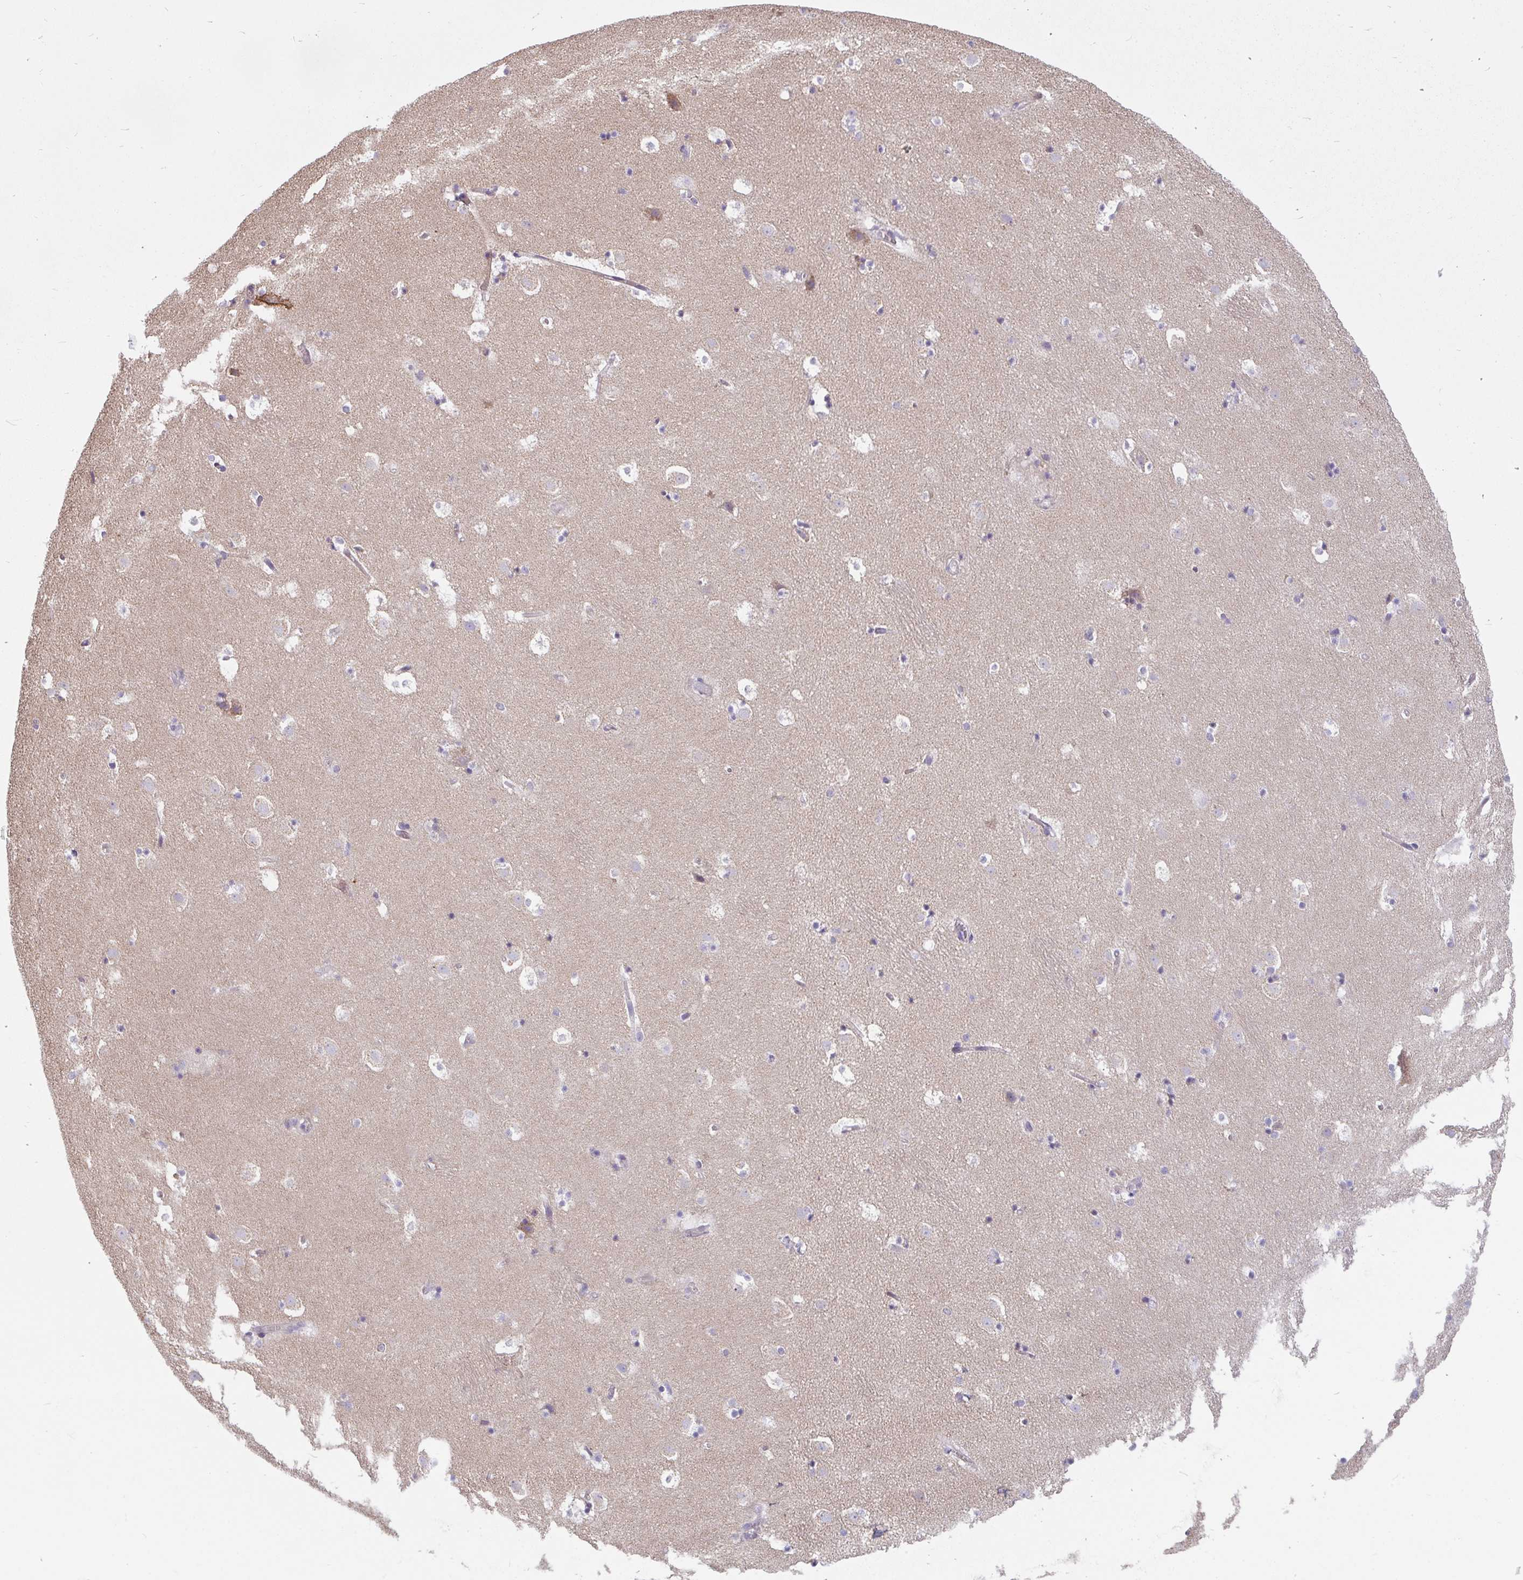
{"staining": {"intensity": "negative", "quantity": "none", "location": "none"}, "tissue": "caudate", "cell_type": "Glial cells", "image_type": "normal", "snomed": [{"axis": "morphology", "description": "Normal tissue, NOS"}, {"axis": "topography", "description": "Lateral ventricle wall"}], "caption": "Immunohistochemistry (IHC) photomicrograph of normal caudate: caudate stained with DAB (3,3'-diaminobenzidine) exhibits no significant protein positivity in glial cells.", "gene": "FAHD1", "patient": {"sex": "male", "age": 37}}